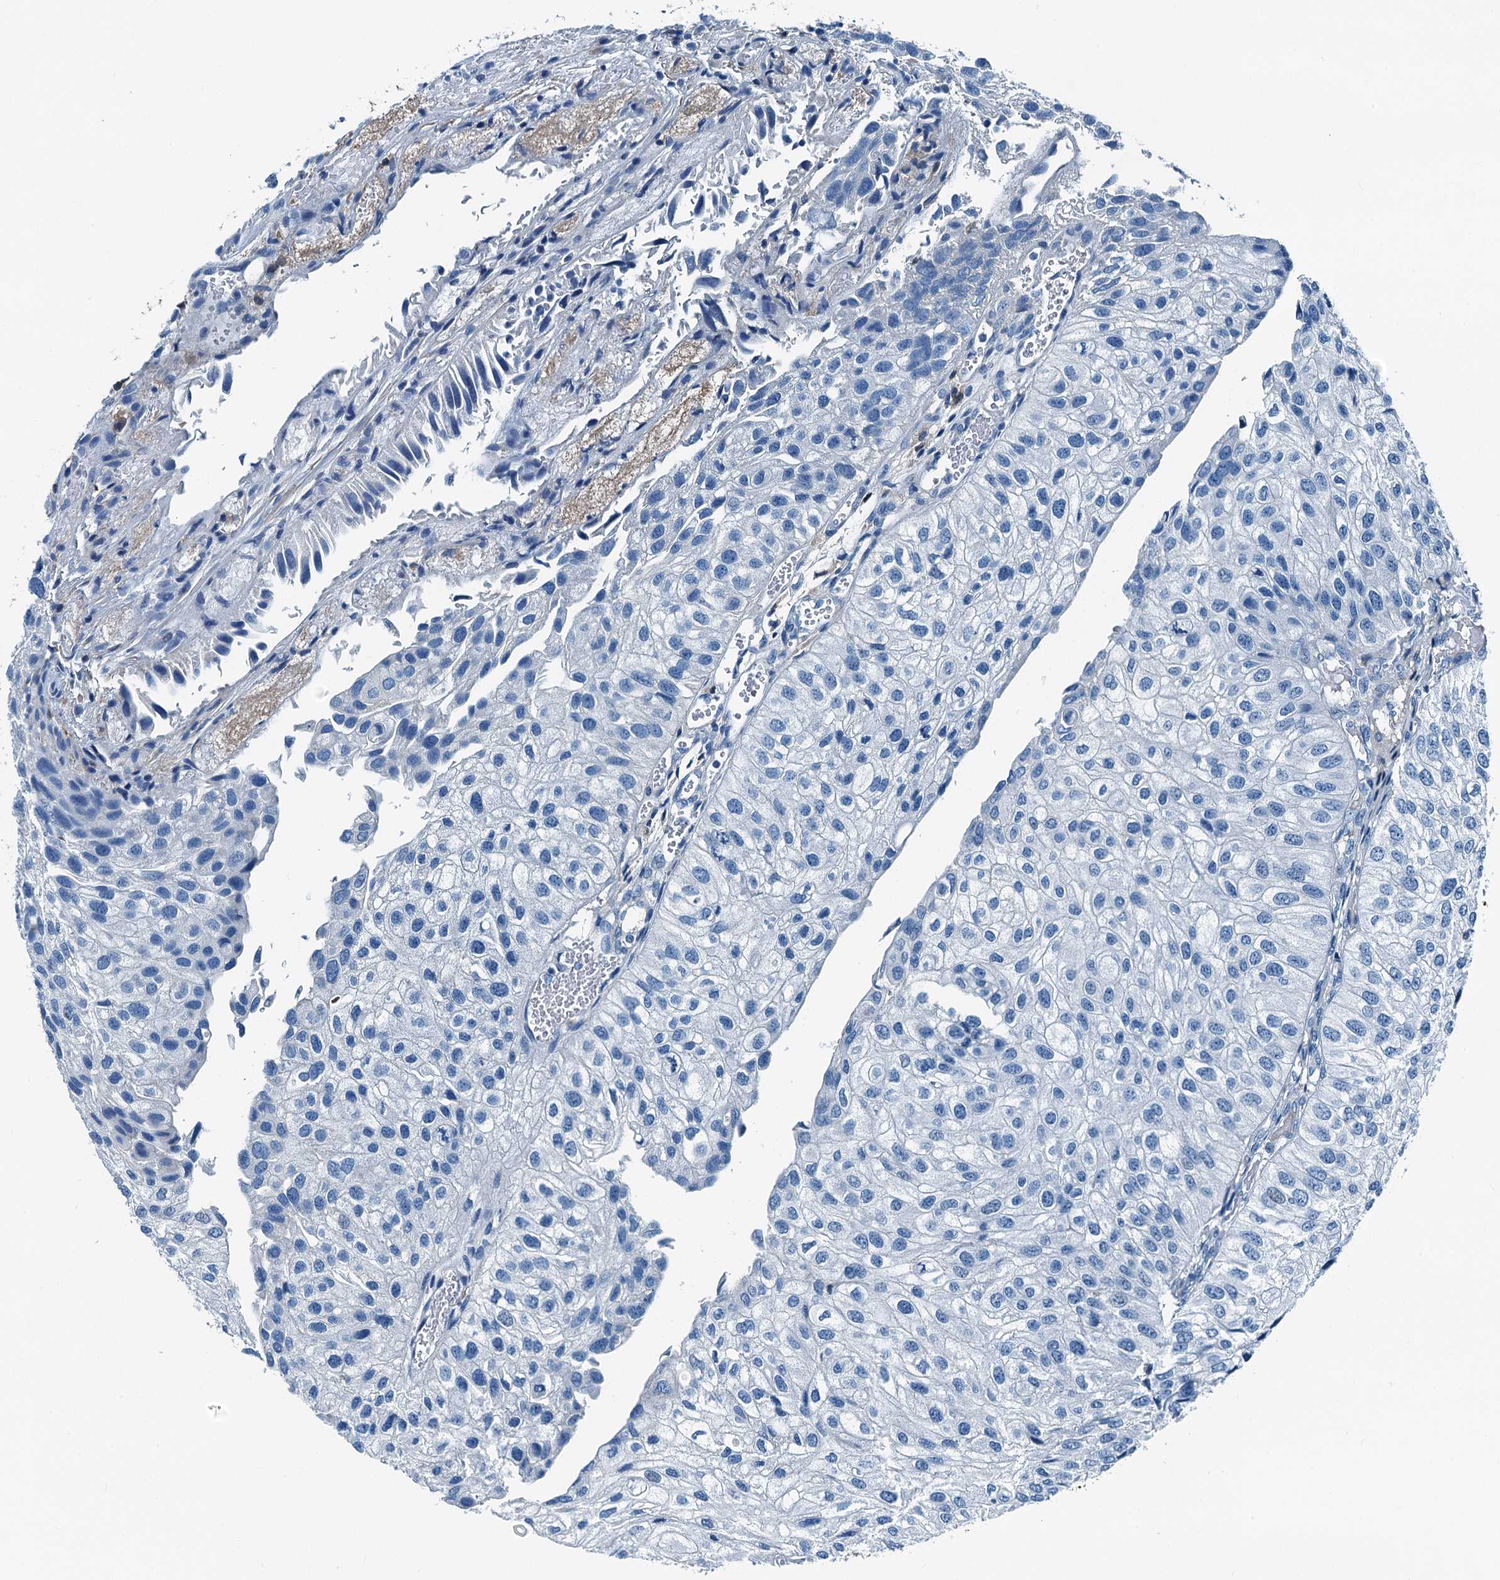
{"staining": {"intensity": "negative", "quantity": "none", "location": "none"}, "tissue": "urothelial cancer", "cell_type": "Tumor cells", "image_type": "cancer", "snomed": [{"axis": "morphology", "description": "Urothelial carcinoma, Low grade"}, {"axis": "topography", "description": "Urinary bladder"}], "caption": "An immunohistochemistry (IHC) photomicrograph of low-grade urothelial carcinoma is shown. There is no staining in tumor cells of low-grade urothelial carcinoma.", "gene": "RAB3IL1", "patient": {"sex": "female", "age": 89}}